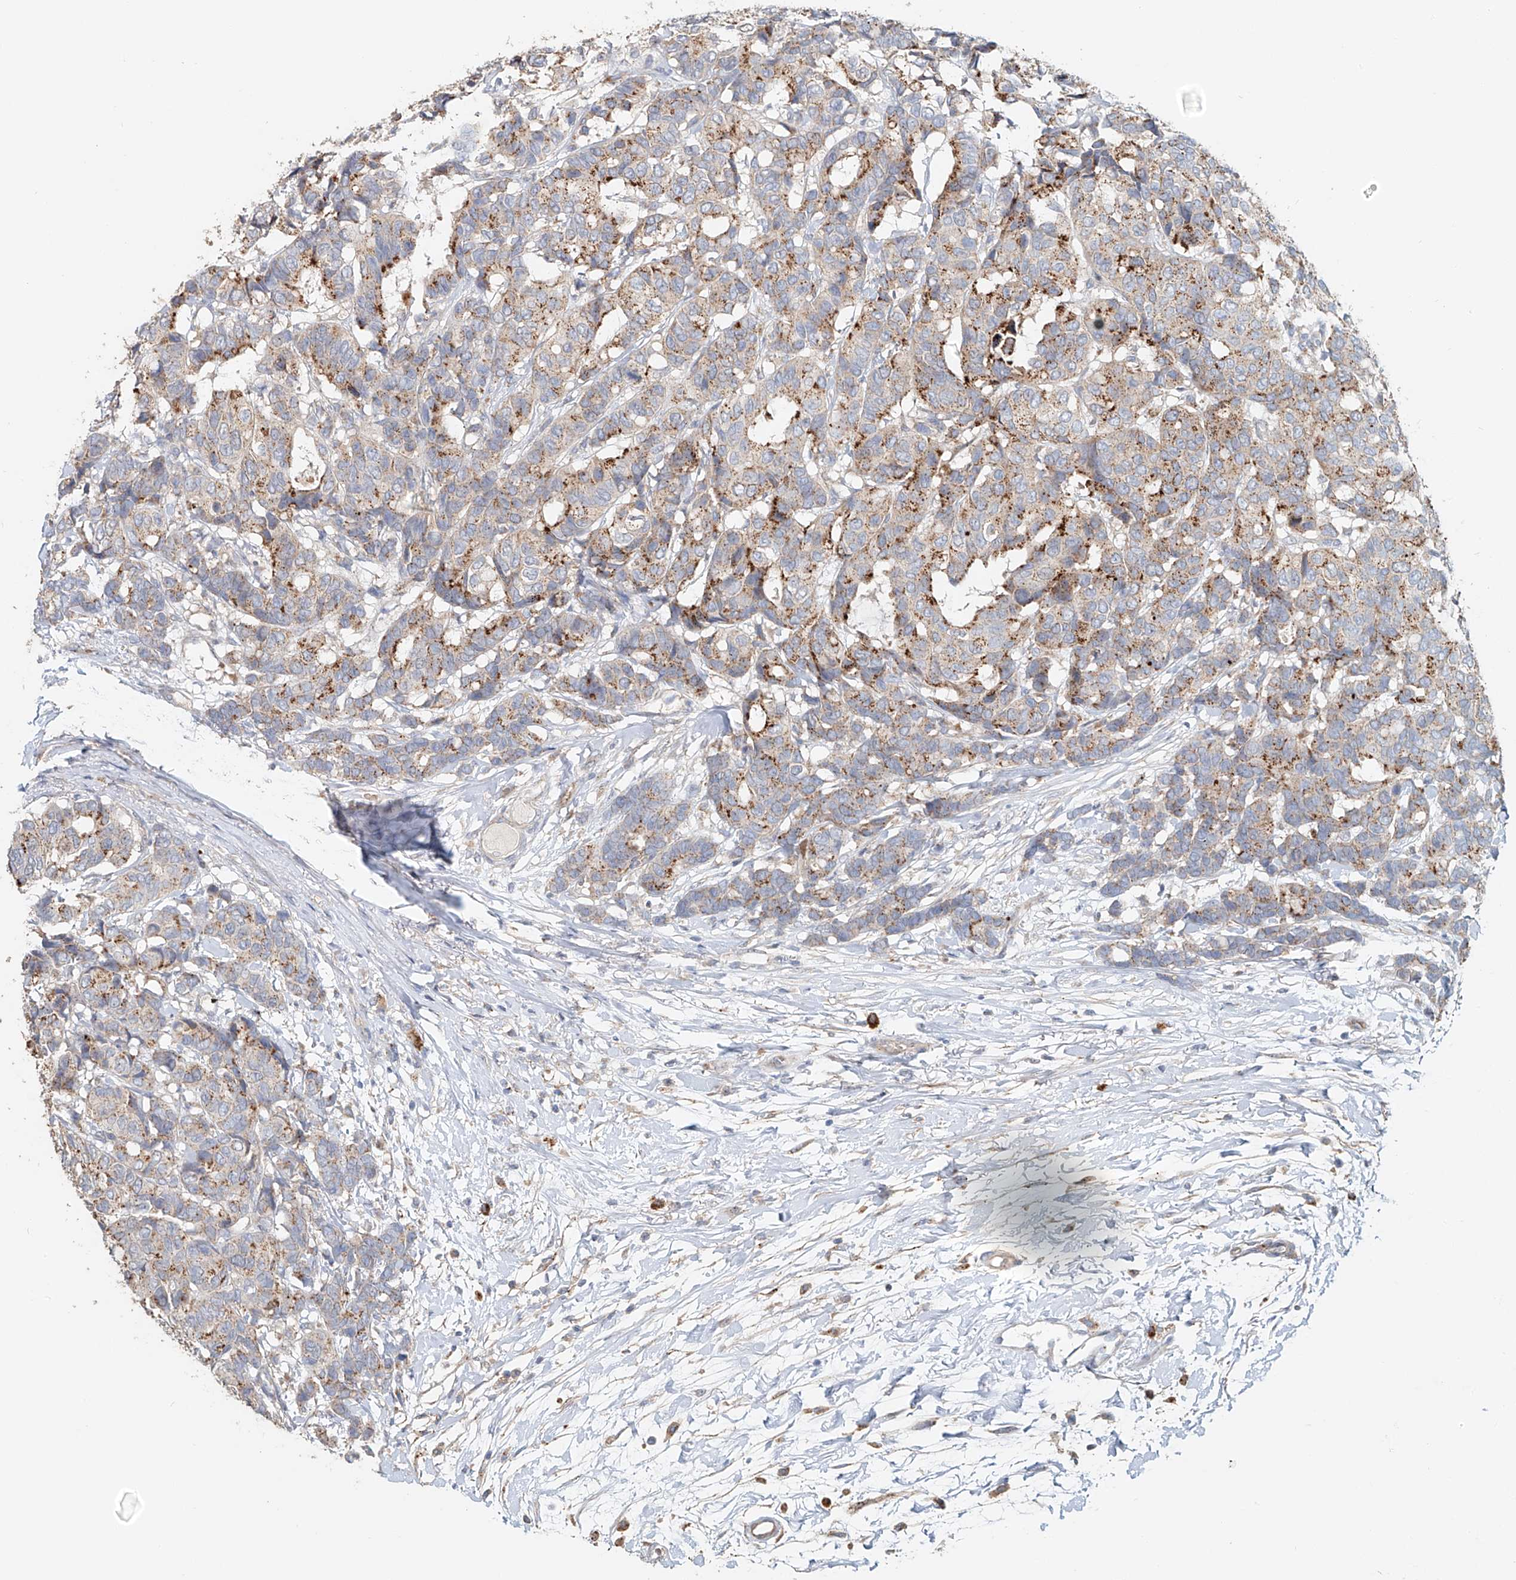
{"staining": {"intensity": "strong", "quantity": "25%-75%", "location": "cytoplasmic/membranous"}, "tissue": "breast cancer", "cell_type": "Tumor cells", "image_type": "cancer", "snomed": [{"axis": "morphology", "description": "Duct carcinoma"}, {"axis": "topography", "description": "Breast"}], "caption": "IHC histopathology image of human breast cancer (invasive ductal carcinoma) stained for a protein (brown), which reveals high levels of strong cytoplasmic/membranous expression in about 25%-75% of tumor cells.", "gene": "TRIM47", "patient": {"sex": "female", "age": 87}}